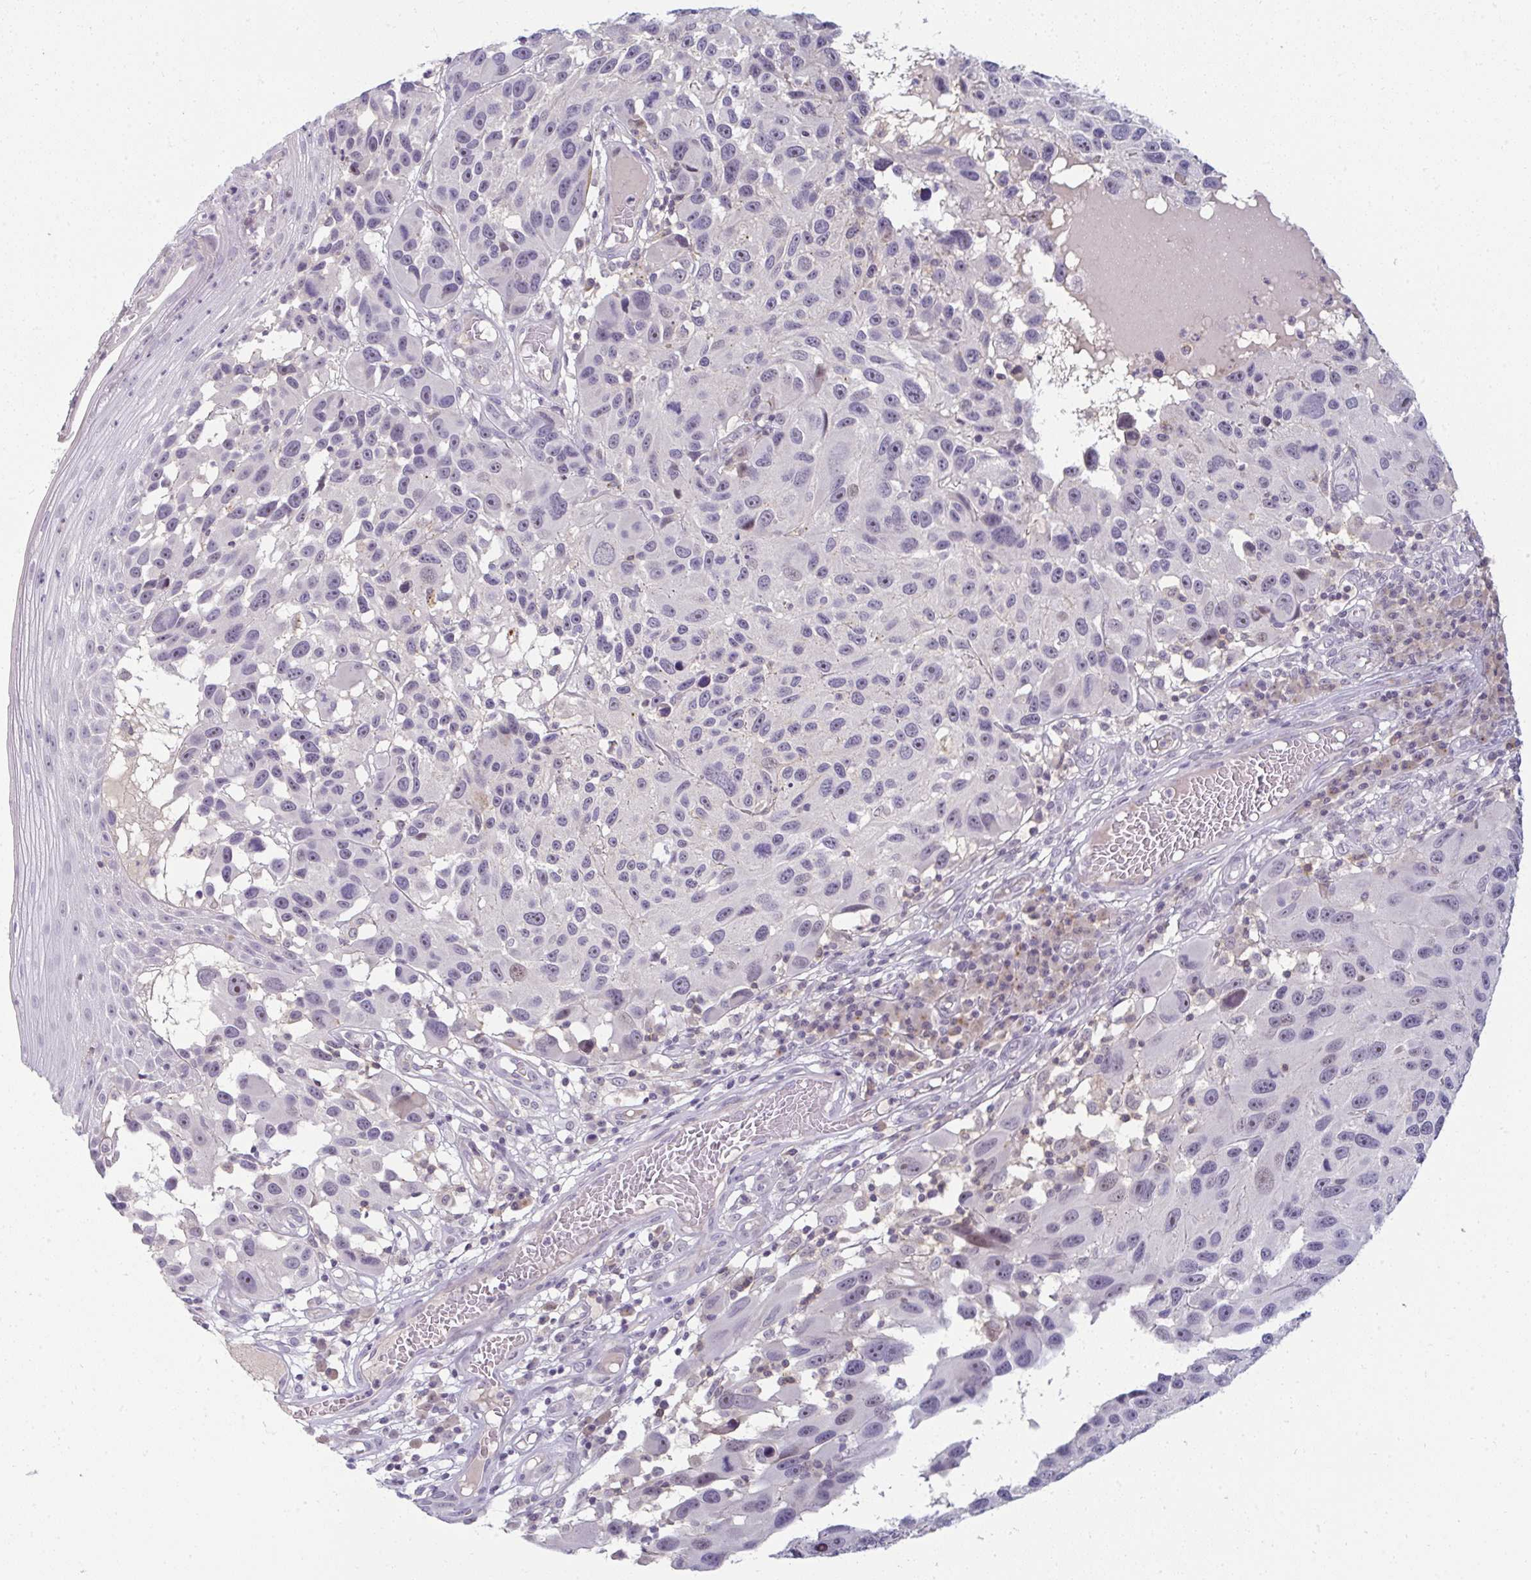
{"staining": {"intensity": "negative", "quantity": "none", "location": "none"}, "tissue": "melanoma", "cell_type": "Tumor cells", "image_type": "cancer", "snomed": [{"axis": "morphology", "description": "Malignant melanoma, NOS"}, {"axis": "topography", "description": "Skin"}], "caption": "Immunohistochemical staining of malignant melanoma demonstrates no significant expression in tumor cells.", "gene": "PPFIA4", "patient": {"sex": "male", "age": 53}}